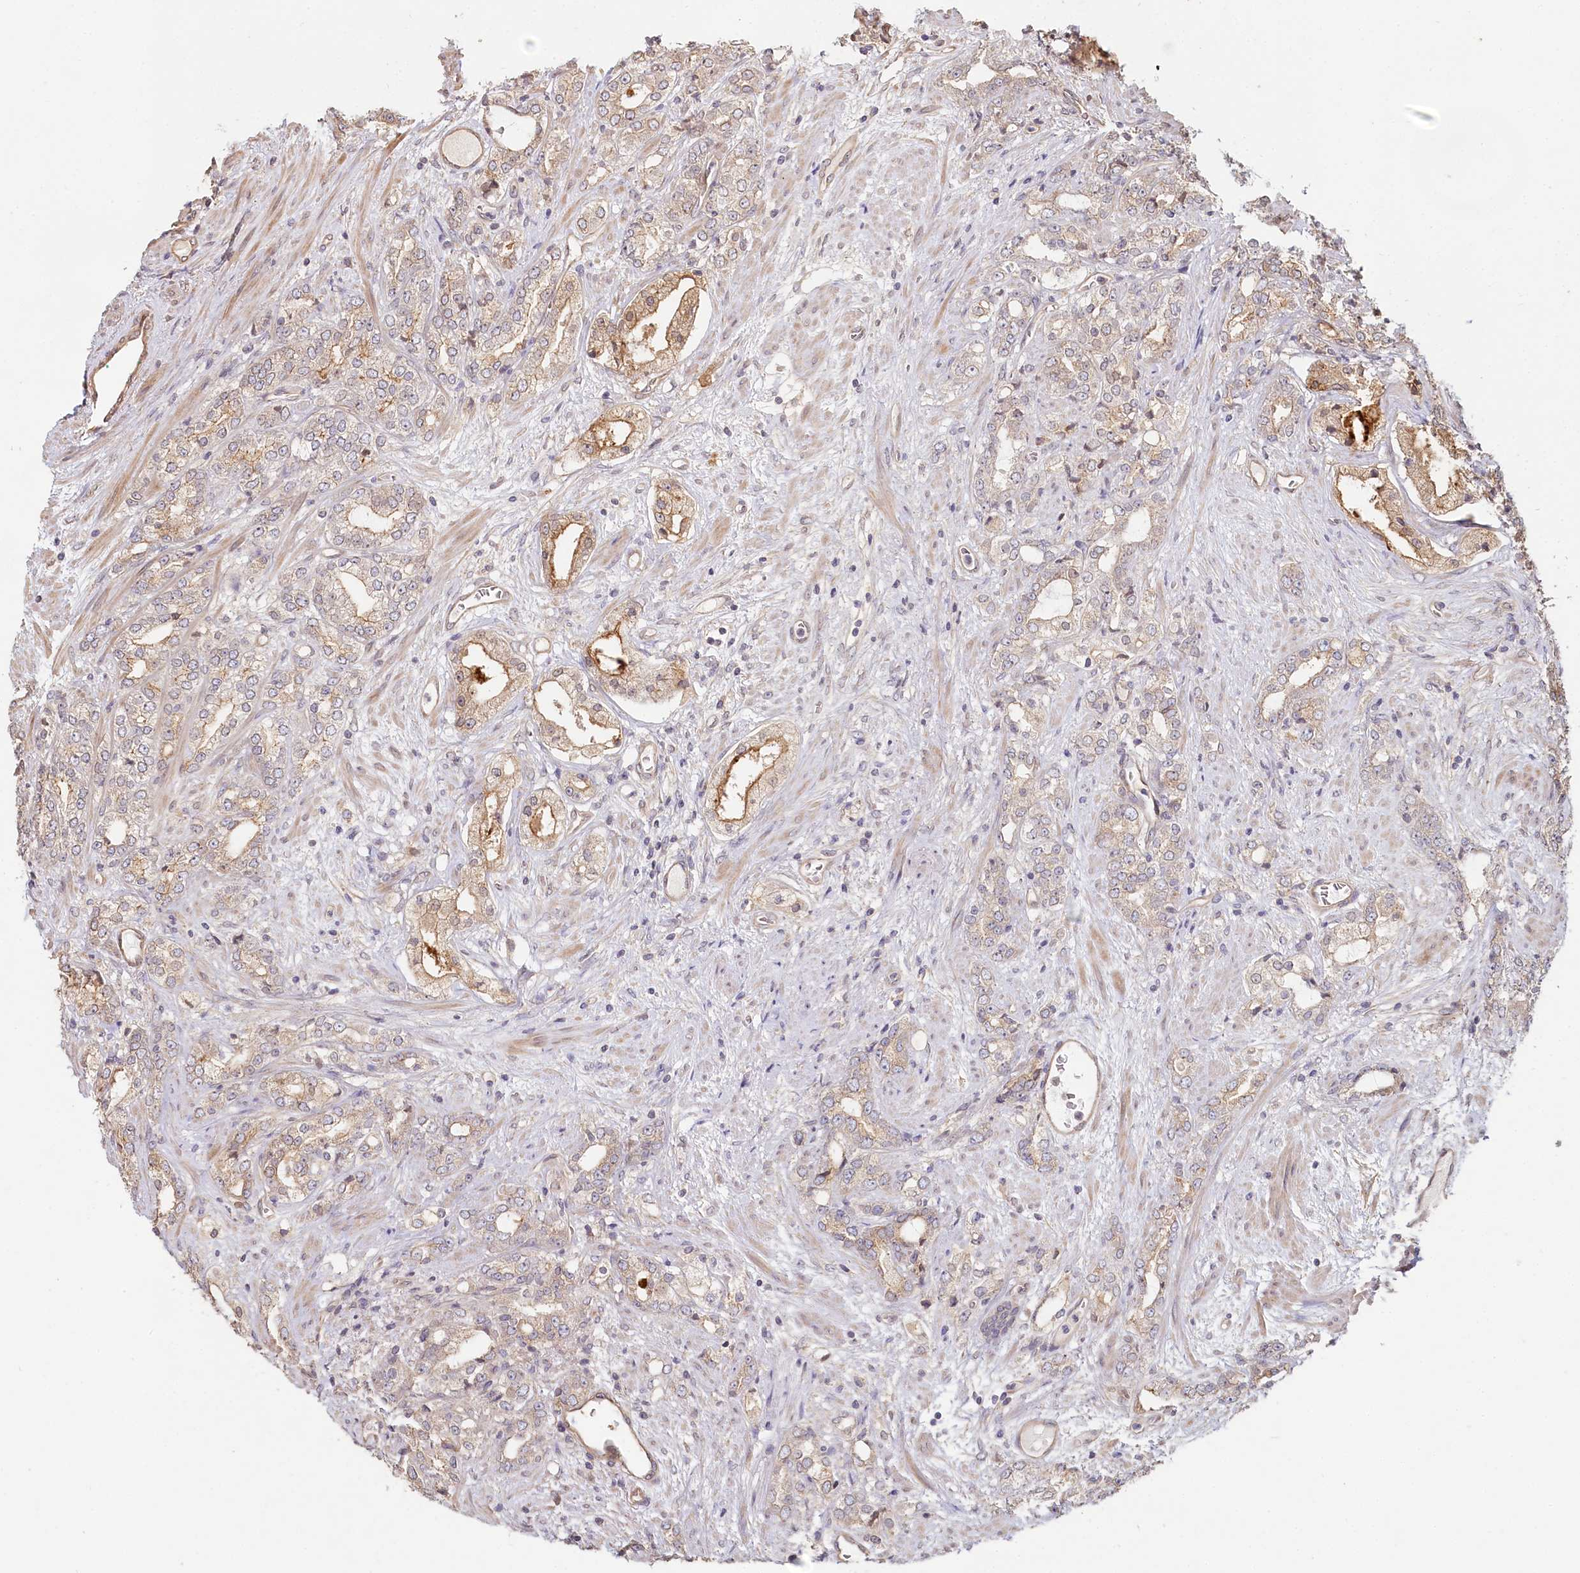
{"staining": {"intensity": "moderate", "quantity": "<25%", "location": "cytoplasmic/membranous"}, "tissue": "prostate cancer", "cell_type": "Tumor cells", "image_type": "cancer", "snomed": [{"axis": "morphology", "description": "Adenocarcinoma, High grade"}, {"axis": "topography", "description": "Prostate"}], "caption": "An immunohistochemistry (IHC) histopathology image of tumor tissue is shown. Protein staining in brown labels moderate cytoplasmic/membranous positivity in prostate high-grade adenocarcinoma within tumor cells.", "gene": "TCHP", "patient": {"sex": "male", "age": 64}}